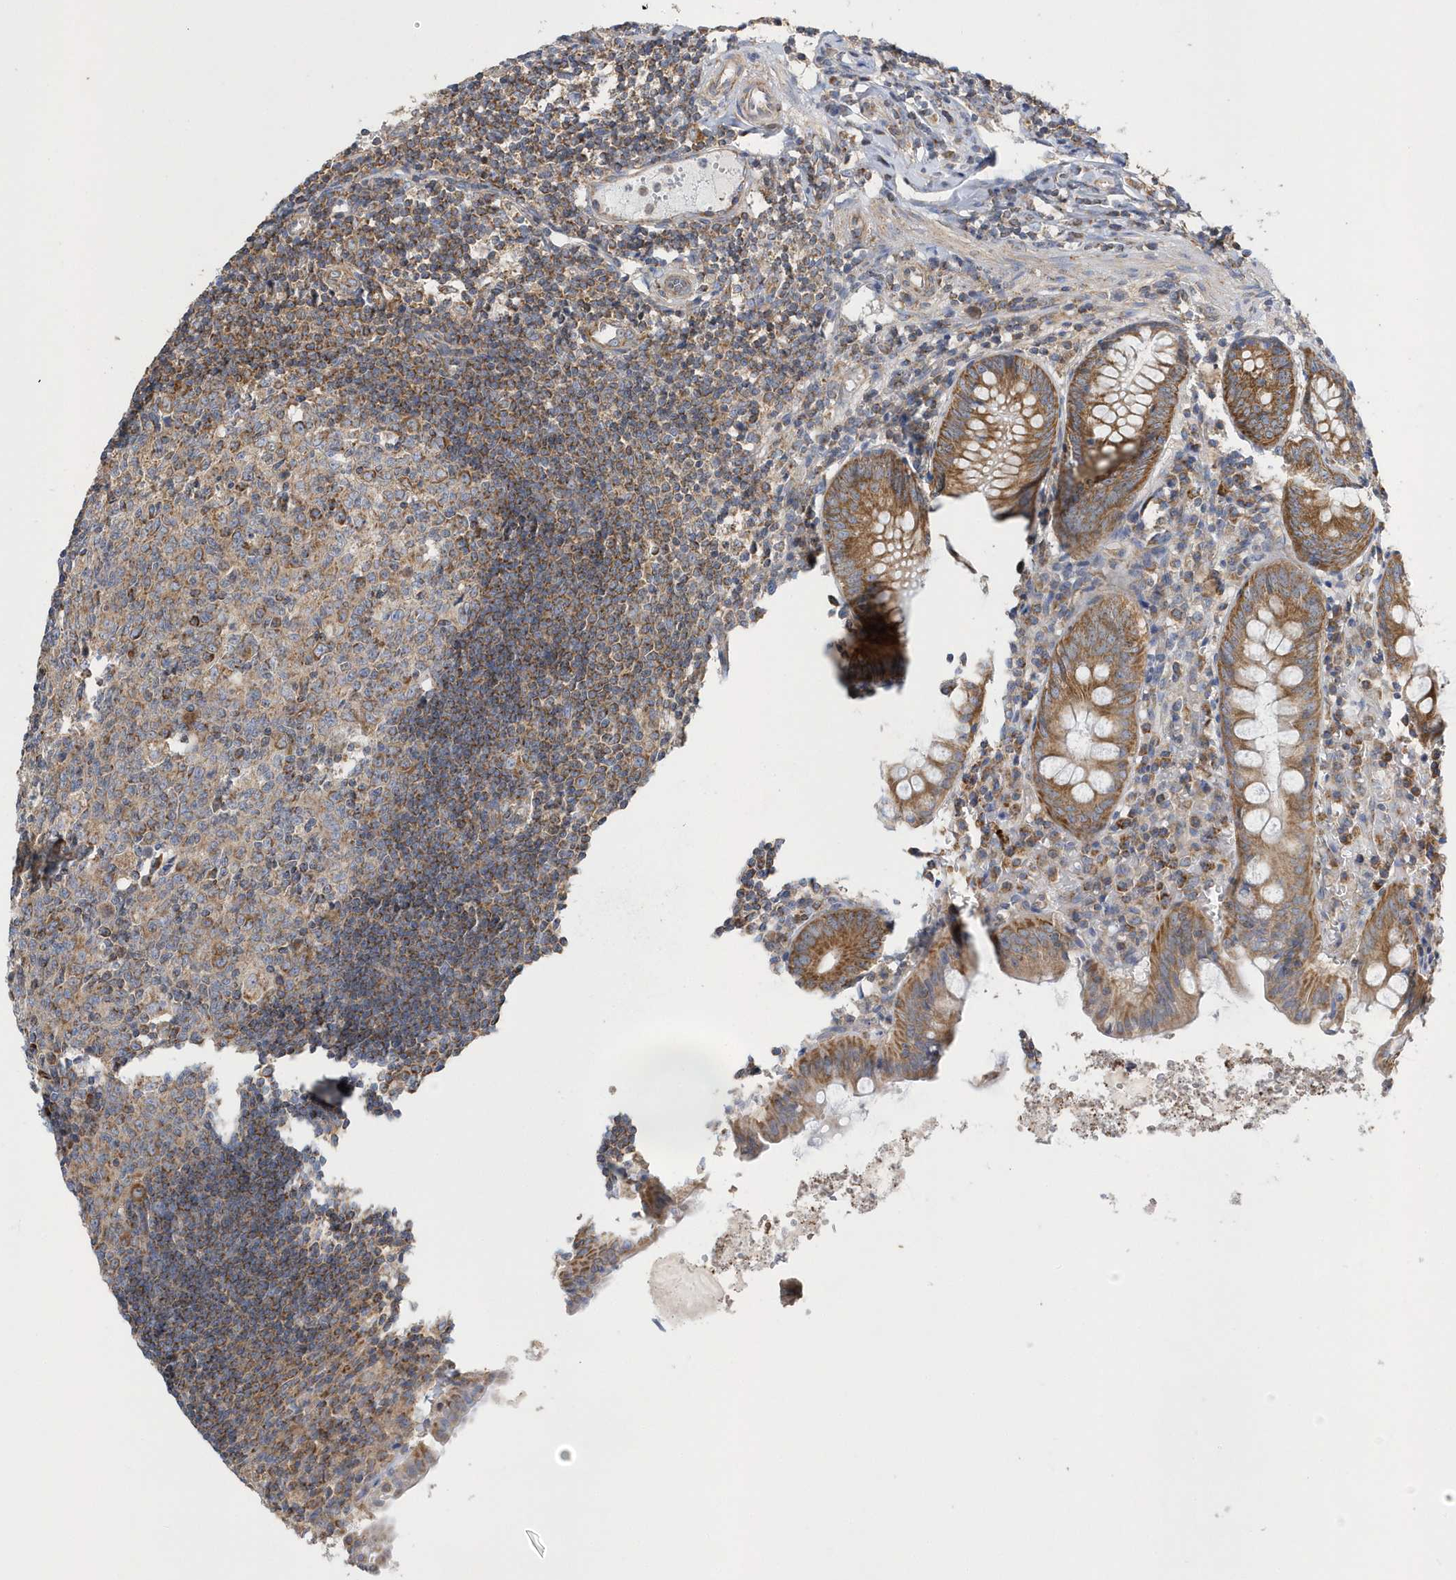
{"staining": {"intensity": "strong", "quantity": ">75%", "location": "cytoplasmic/membranous"}, "tissue": "appendix", "cell_type": "Glandular cells", "image_type": "normal", "snomed": [{"axis": "morphology", "description": "Normal tissue, NOS"}, {"axis": "topography", "description": "Appendix"}], "caption": "A high-resolution photomicrograph shows immunohistochemistry (IHC) staining of normal appendix, which shows strong cytoplasmic/membranous expression in approximately >75% of glandular cells.", "gene": "SPATA5", "patient": {"sex": "female", "age": 54}}